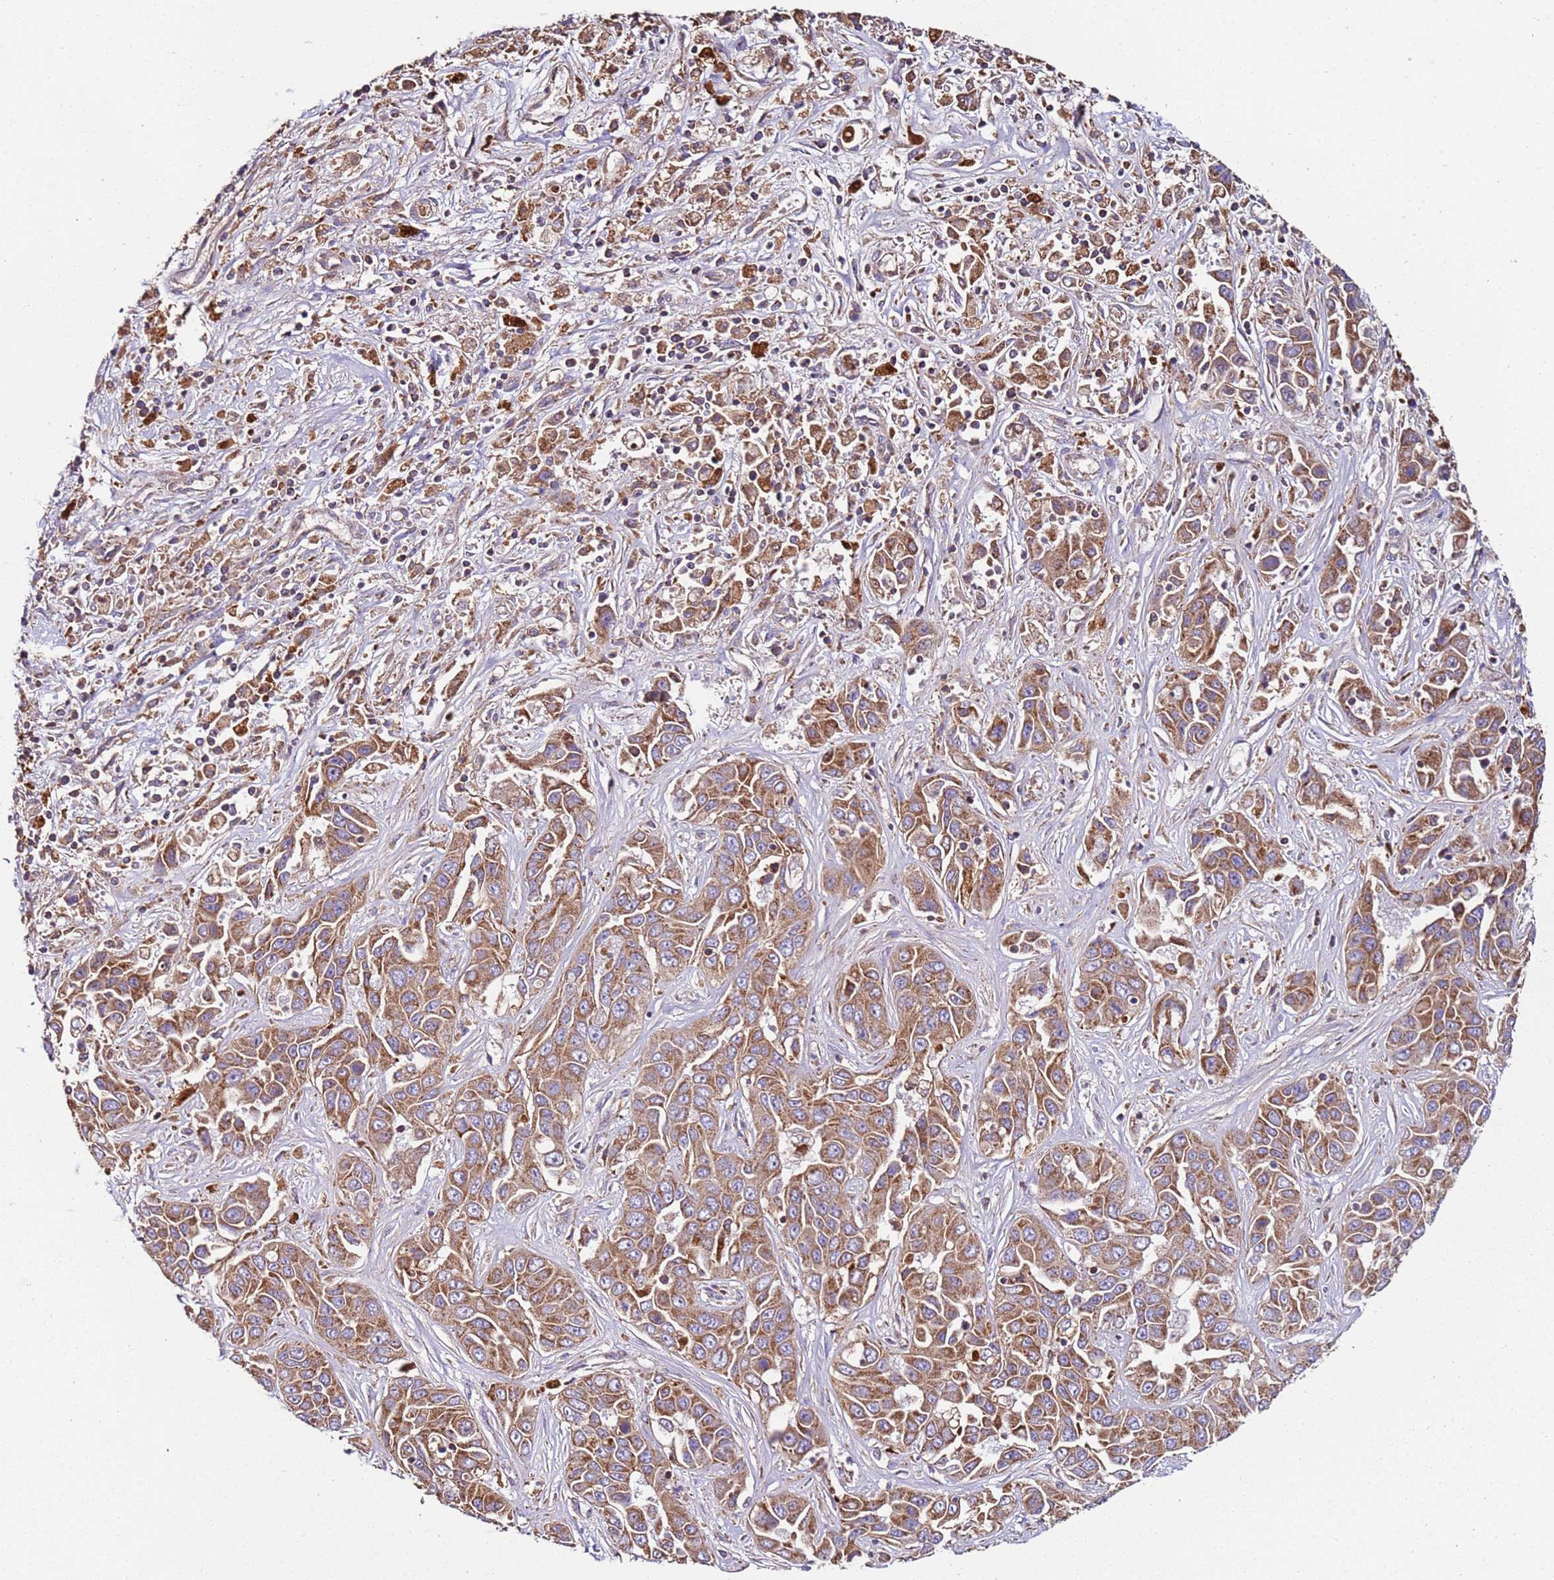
{"staining": {"intensity": "moderate", "quantity": ">75%", "location": "cytoplasmic/membranous"}, "tissue": "liver cancer", "cell_type": "Tumor cells", "image_type": "cancer", "snomed": [{"axis": "morphology", "description": "Cholangiocarcinoma"}, {"axis": "topography", "description": "Liver"}], "caption": "Cholangiocarcinoma (liver) stained with a brown dye shows moderate cytoplasmic/membranous positive staining in about >75% of tumor cells.", "gene": "RMND5A", "patient": {"sex": "female", "age": 52}}